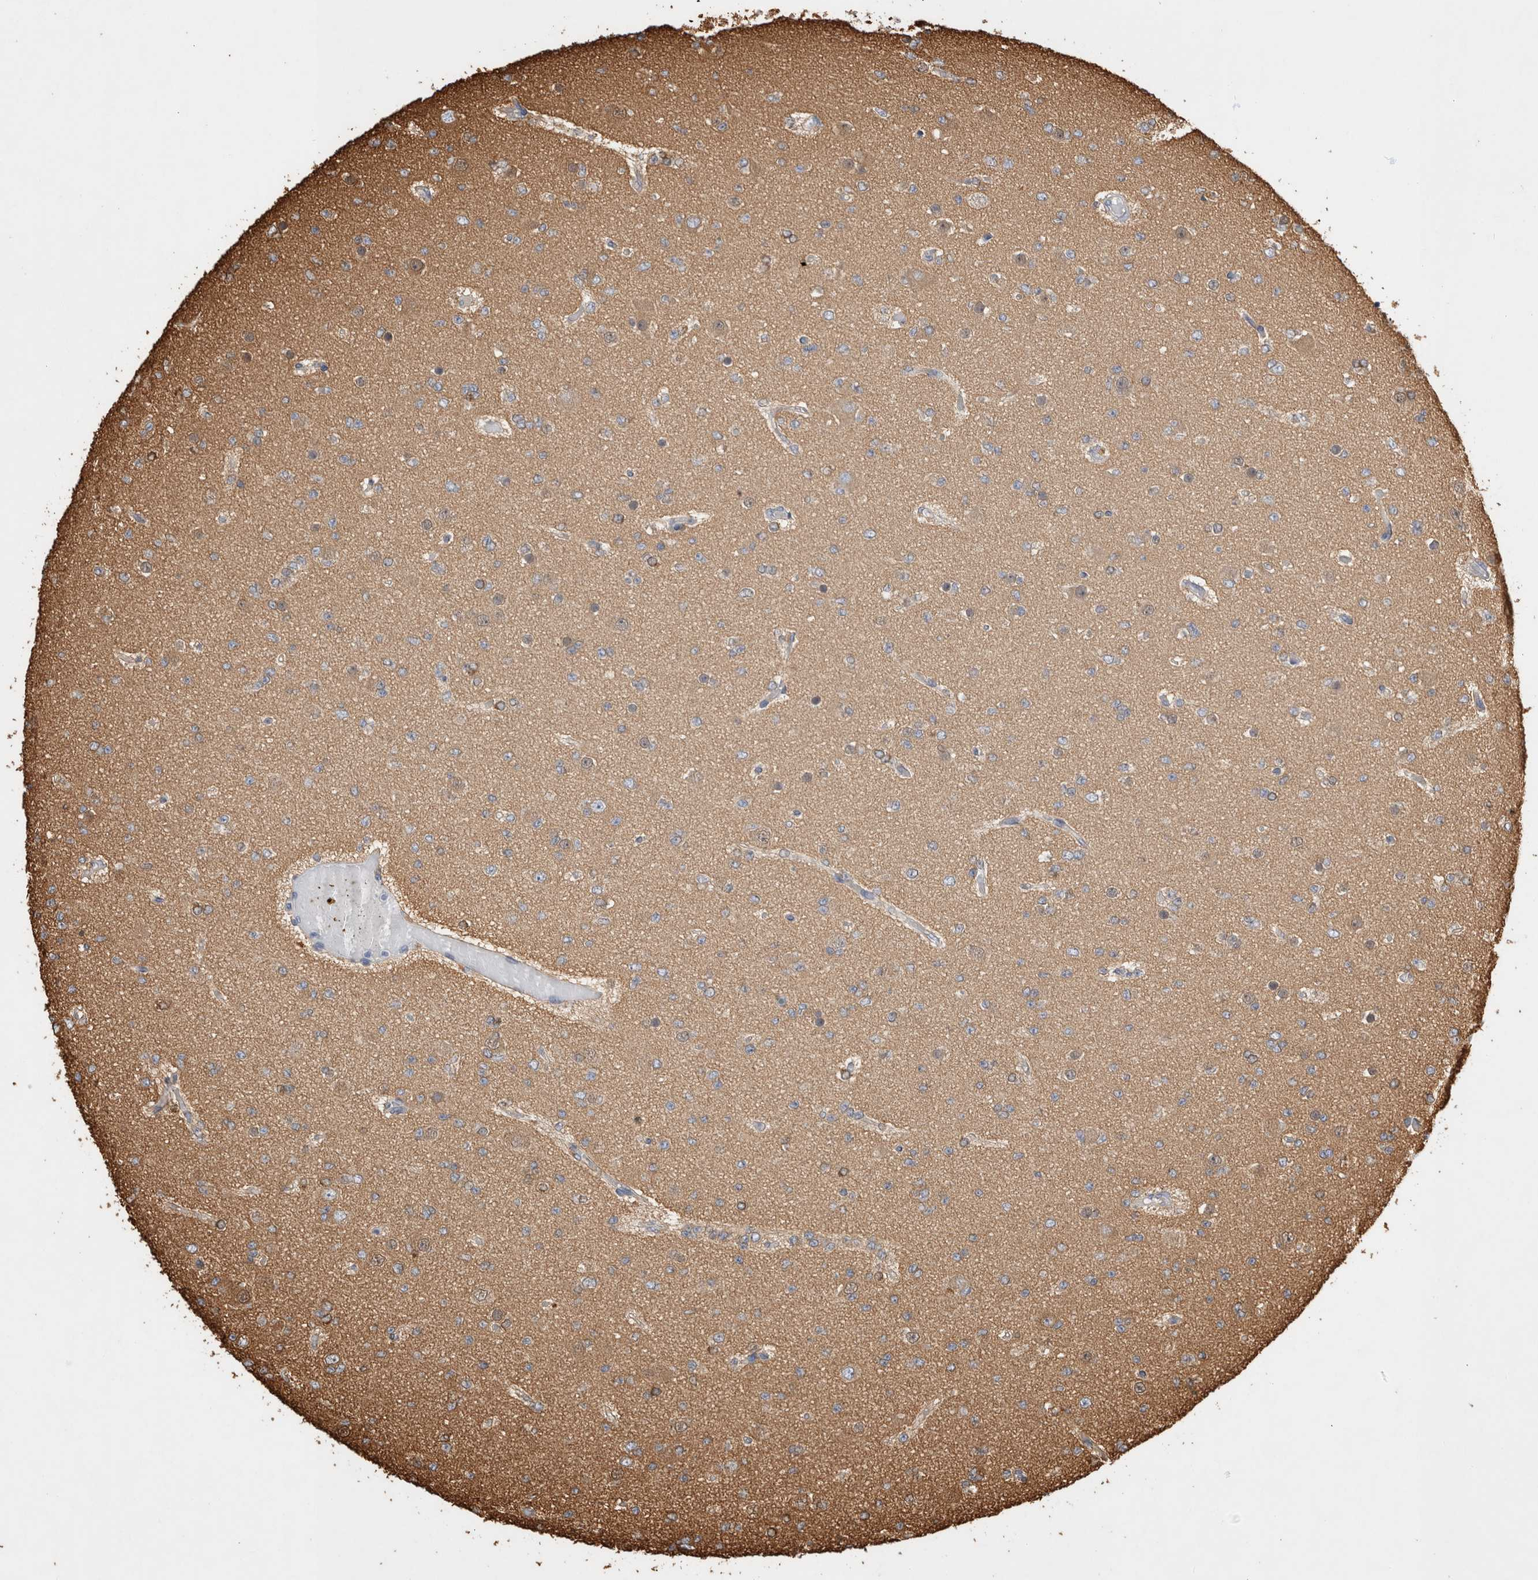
{"staining": {"intensity": "weak", "quantity": "<25%", "location": "cytoplasmic/membranous"}, "tissue": "glioma", "cell_type": "Tumor cells", "image_type": "cancer", "snomed": [{"axis": "morphology", "description": "Glioma, malignant, Low grade"}, {"axis": "topography", "description": "Brain"}], "caption": "Tumor cells show no significant staining in low-grade glioma (malignant).", "gene": "ZNF397", "patient": {"sex": "female", "age": 22}}